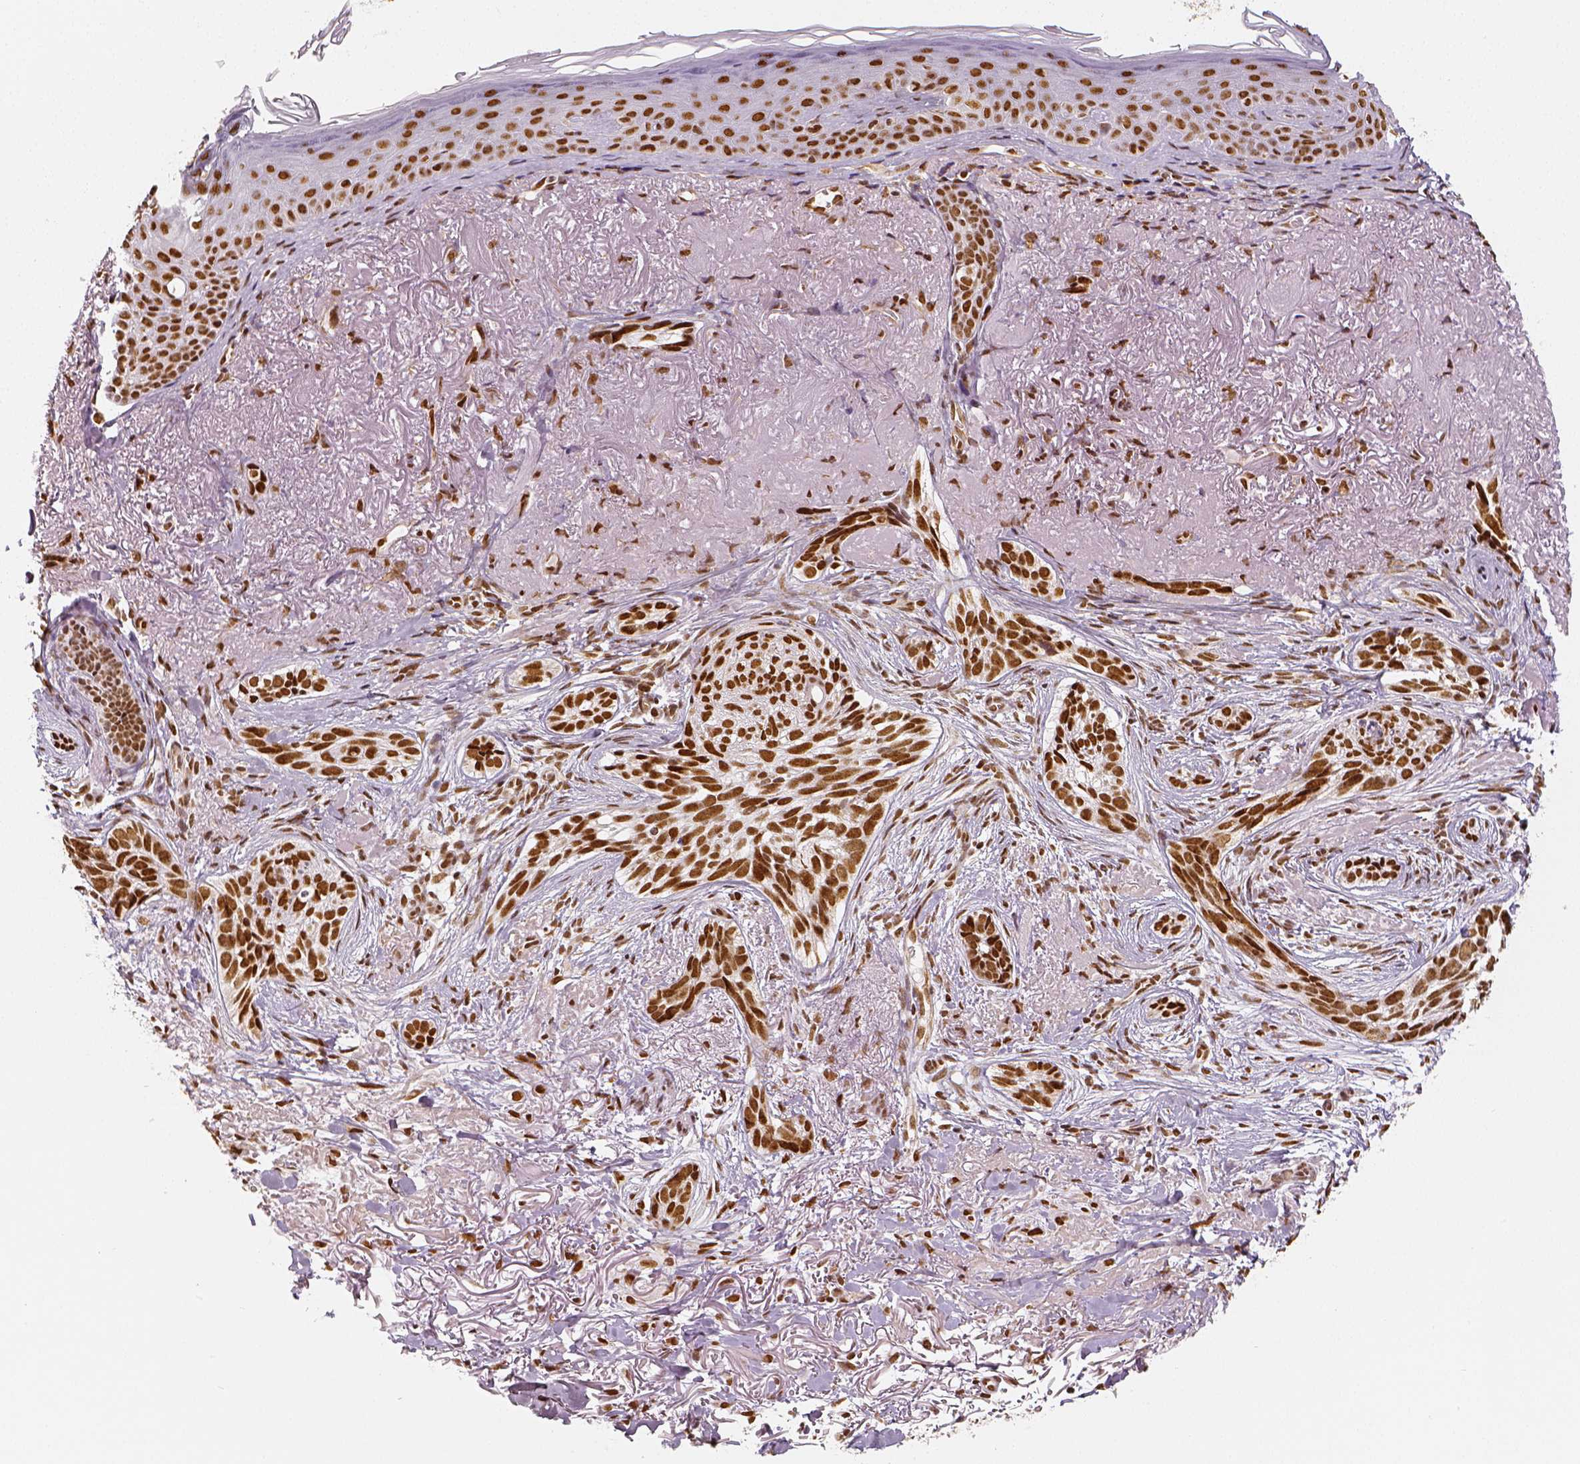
{"staining": {"intensity": "moderate", "quantity": ">75%", "location": "nuclear"}, "tissue": "skin cancer", "cell_type": "Tumor cells", "image_type": "cancer", "snomed": [{"axis": "morphology", "description": "Basal cell carcinoma"}, {"axis": "morphology", "description": "BCC, high aggressive"}, {"axis": "topography", "description": "Skin"}], "caption": "This photomicrograph displays basal cell carcinoma (skin) stained with immunohistochemistry to label a protein in brown. The nuclear of tumor cells show moderate positivity for the protein. Nuclei are counter-stained blue.", "gene": "KDM5B", "patient": {"sex": "female", "age": 86}}